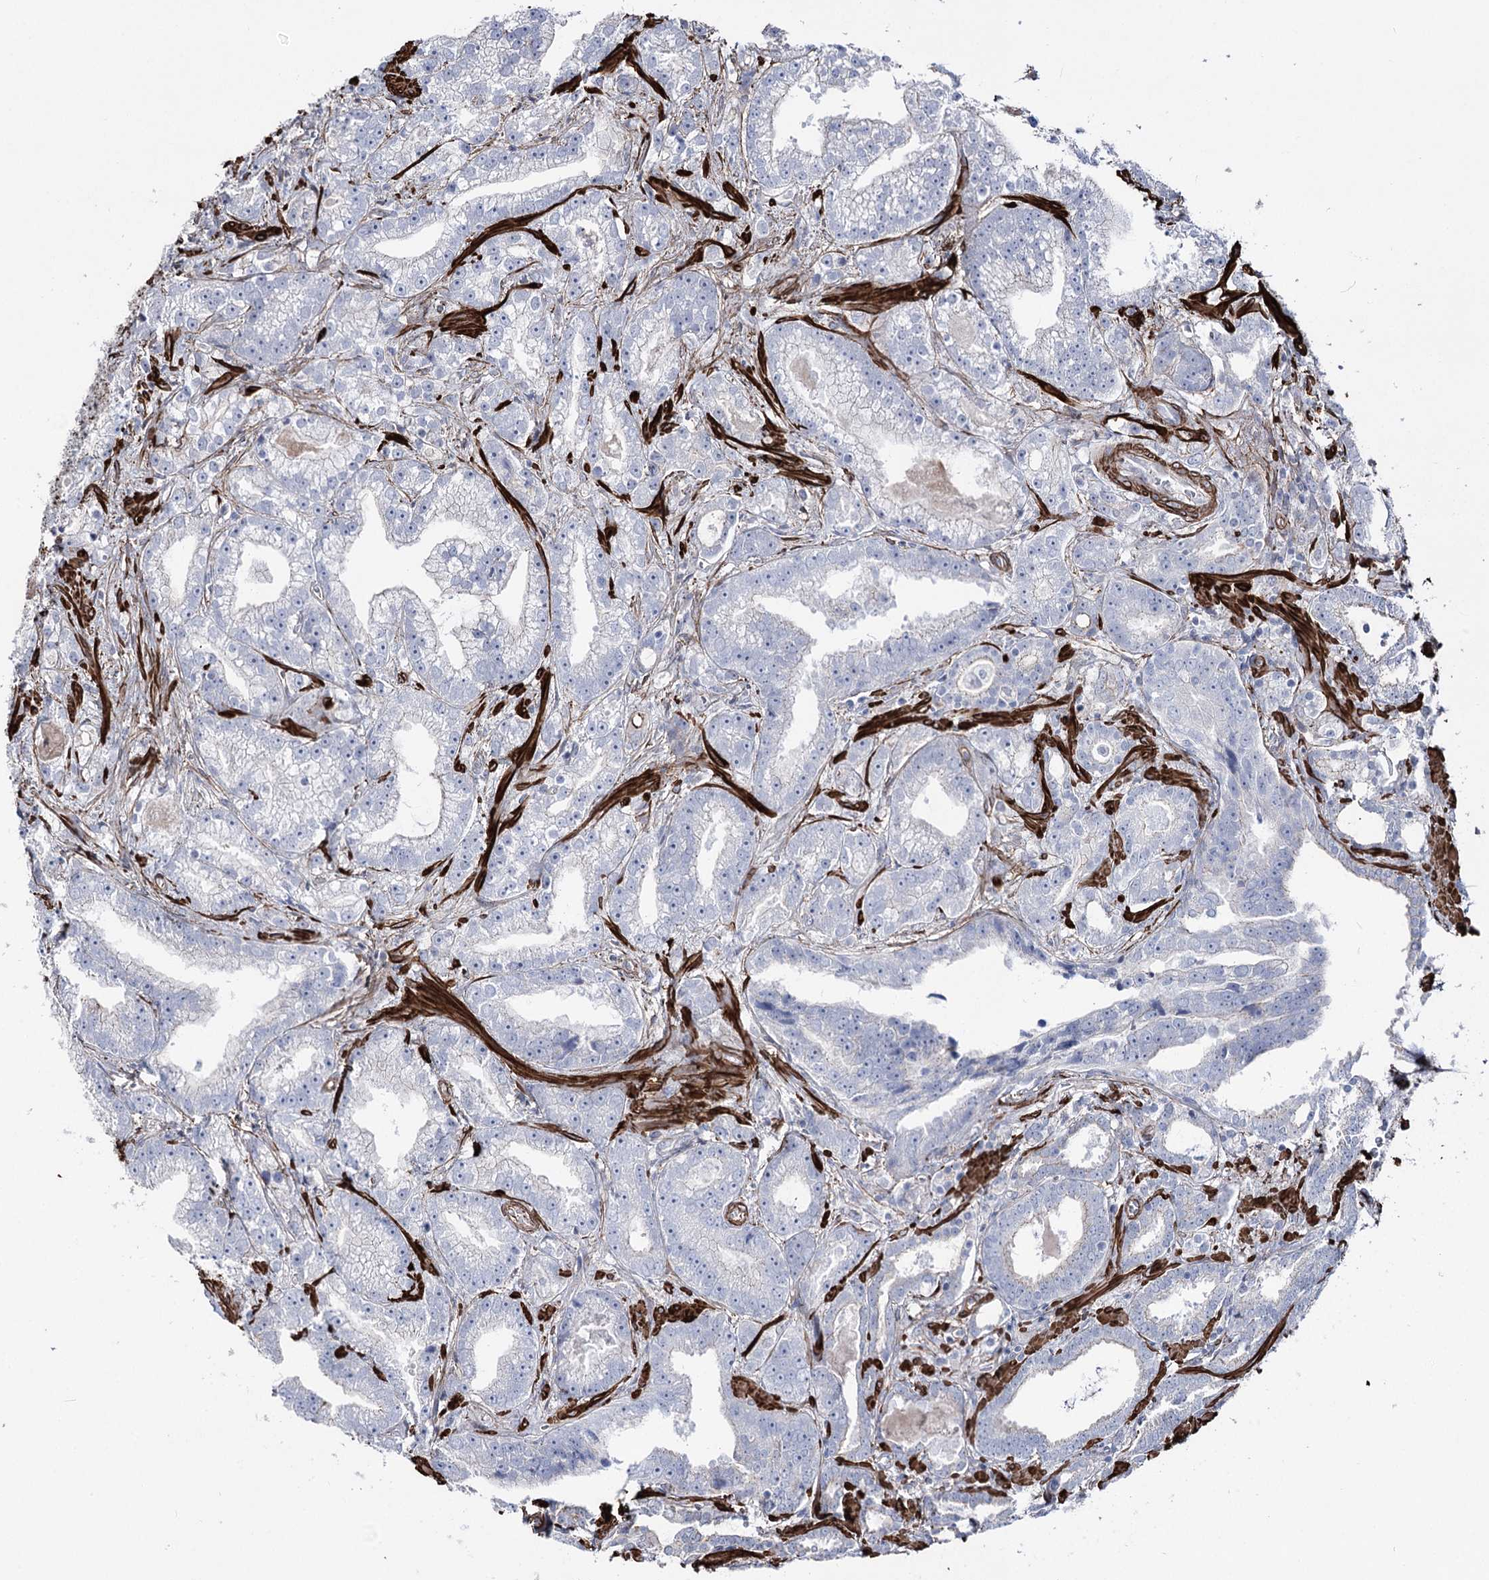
{"staining": {"intensity": "weak", "quantity": "25%-75%", "location": "cytoplasmic/membranous"}, "tissue": "prostate cancer", "cell_type": "Tumor cells", "image_type": "cancer", "snomed": [{"axis": "morphology", "description": "Adenocarcinoma, High grade"}, {"axis": "topography", "description": "Prostate and seminal vesicle, NOS"}], "caption": "High-magnification brightfield microscopy of prostate adenocarcinoma (high-grade) stained with DAB (brown) and counterstained with hematoxylin (blue). tumor cells exhibit weak cytoplasmic/membranous positivity is seen in about25%-75% of cells. Using DAB (3,3'-diaminobenzidine) (brown) and hematoxylin (blue) stains, captured at high magnification using brightfield microscopy.", "gene": "ARHGAP20", "patient": {"sex": "male", "age": 67}}